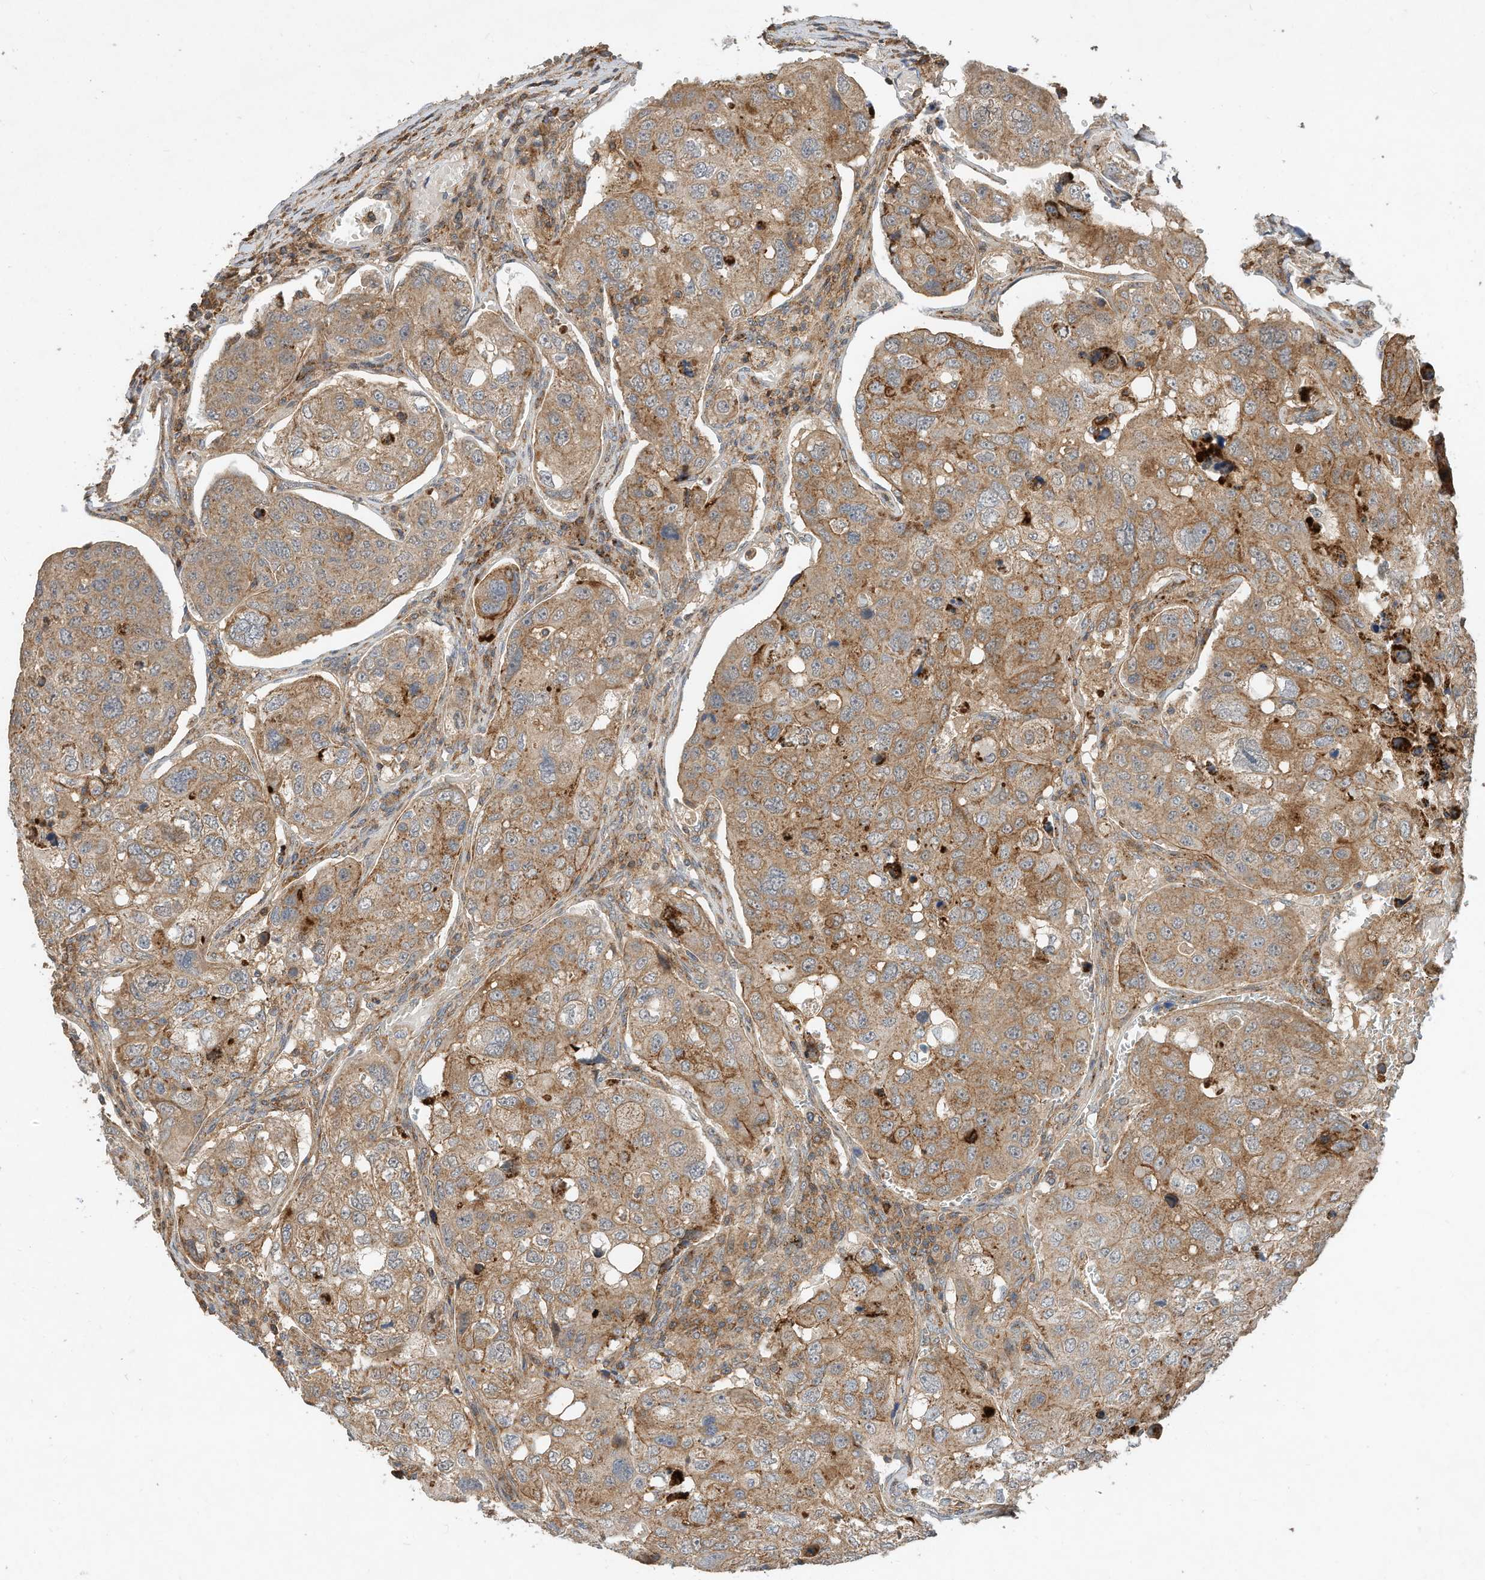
{"staining": {"intensity": "moderate", "quantity": ">75%", "location": "cytoplasmic/membranous"}, "tissue": "urothelial cancer", "cell_type": "Tumor cells", "image_type": "cancer", "snomed": [{"axis": "morphology", "description": "Urothelial carcinoma, High grade"}, {"axis": "topography", "description": "Lymph node"}, {"axis": "topography", "description": "Urinary bladder"}], "caption": "The photomicrograph shows a brown stain indicating the presence of a protein in the cytoplasmic/membranous of tumor cells in high-grade urothelial carcinoma.", "gene": "CPAMD8", "patient": {"sex": "male", "age": 51}}